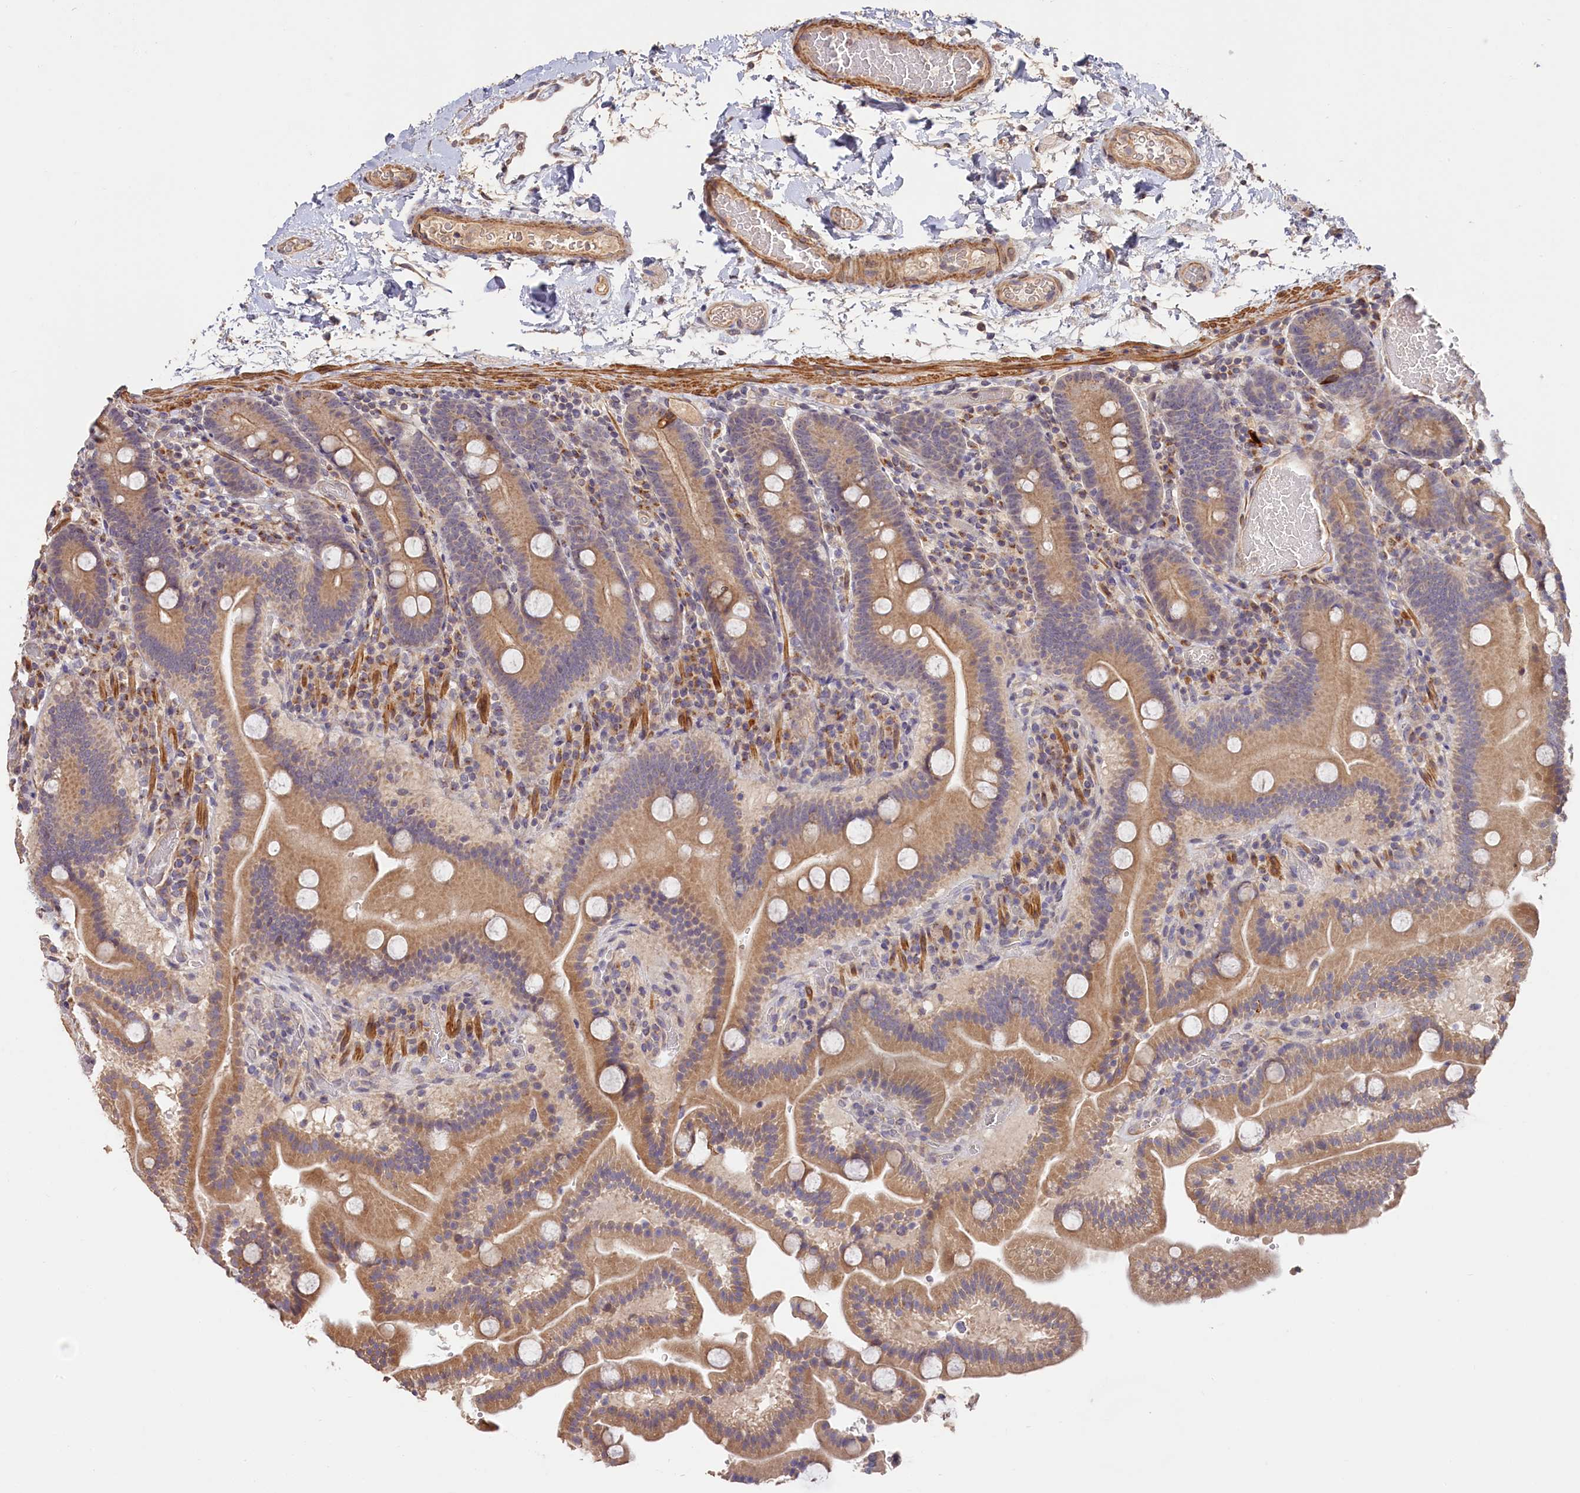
{"staining": {"intensity": "moderate", "quantity": ">75%", "location": "cytoplasmic/membranous"}, "tissue": "duodenum", "cell_type": "Glandular cells", "image_type": "normal", "snomed": [{"axis": "morphology", "description": "Normal tissue, NOS"}, {"axis": "topography", "description": "Duodenum"}], "caption": "Protein staining displays moderate cytoplasmic/membranous positivity in approximately >75% of glandular cells in benign duodenum.", "gene": "TANGO6", "patient": {"sex": "male", "age": 55}}